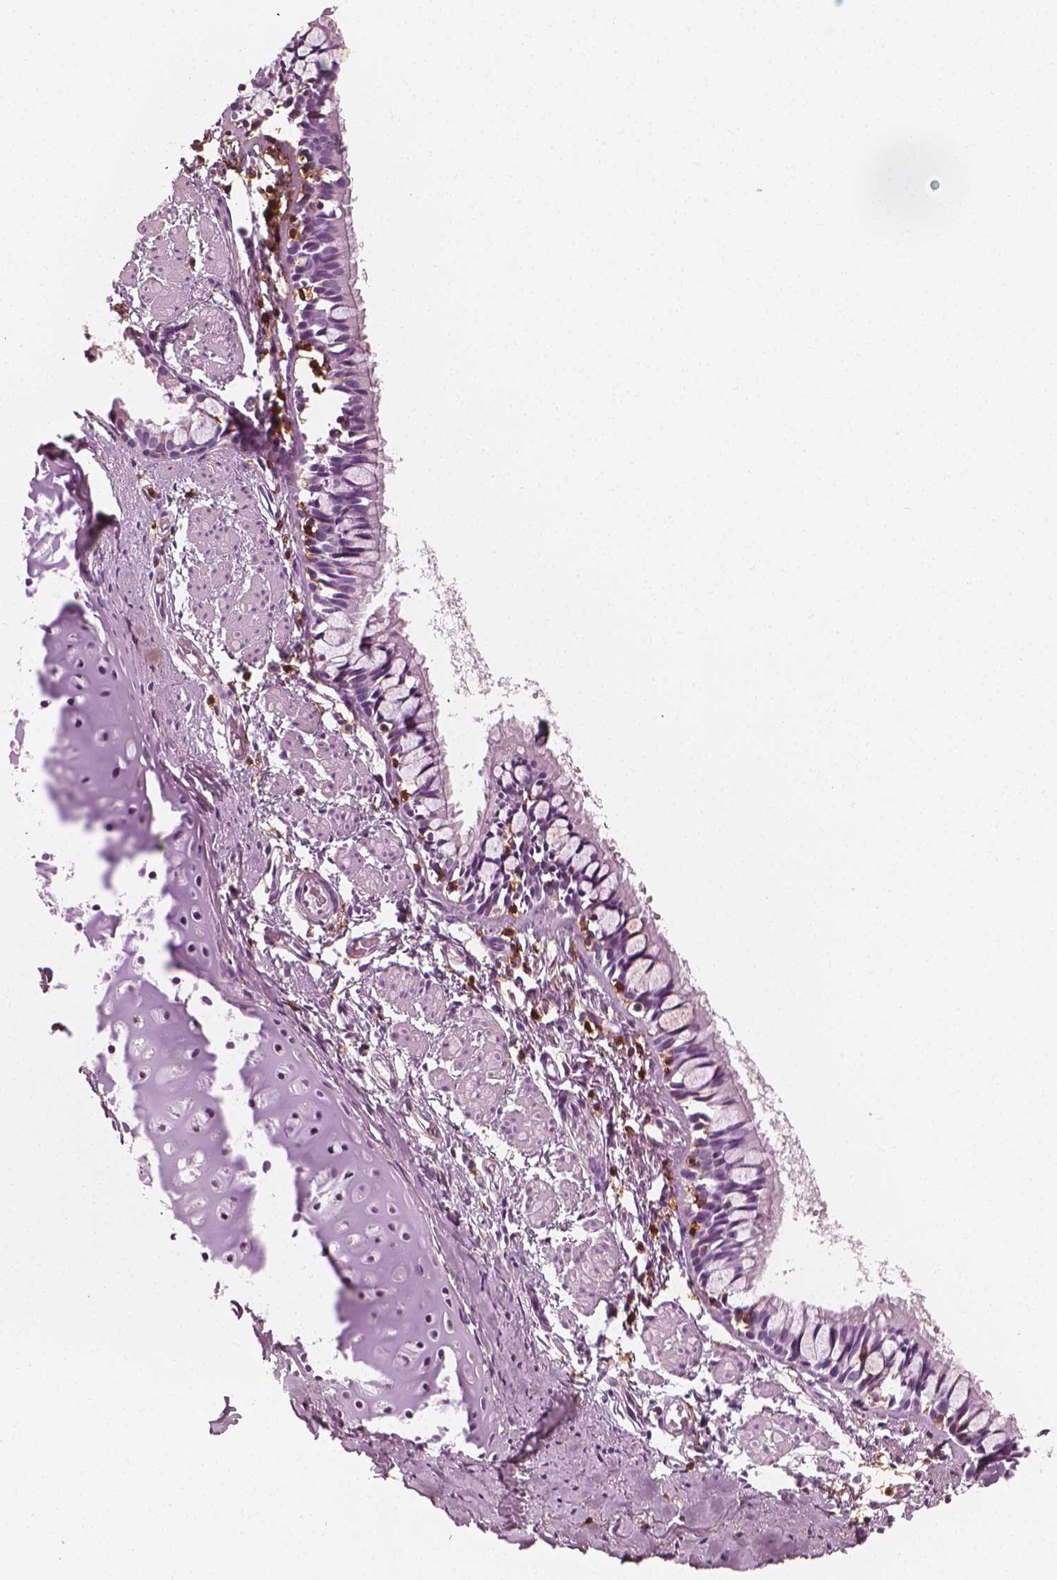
{"staining": {"intensity": "negative", "quantity": "none", "location": "none"}, "tissue": "bronchus", "cell_type": "Respiratory epithelial cells", "image_type": "normal", "snomed": [{"axis": "morphology", "description": "Normal tissue, NOS"}, {"axis": "topography", "description": "Bronchus"}], "caption": "This is an immunohistochemistry (IHC) histopathology image of normal bronchus. There is no expression in respiratory epithelial cells.", "gene": "PTPRC", "patient": {"sex": "male", "age": 1}}